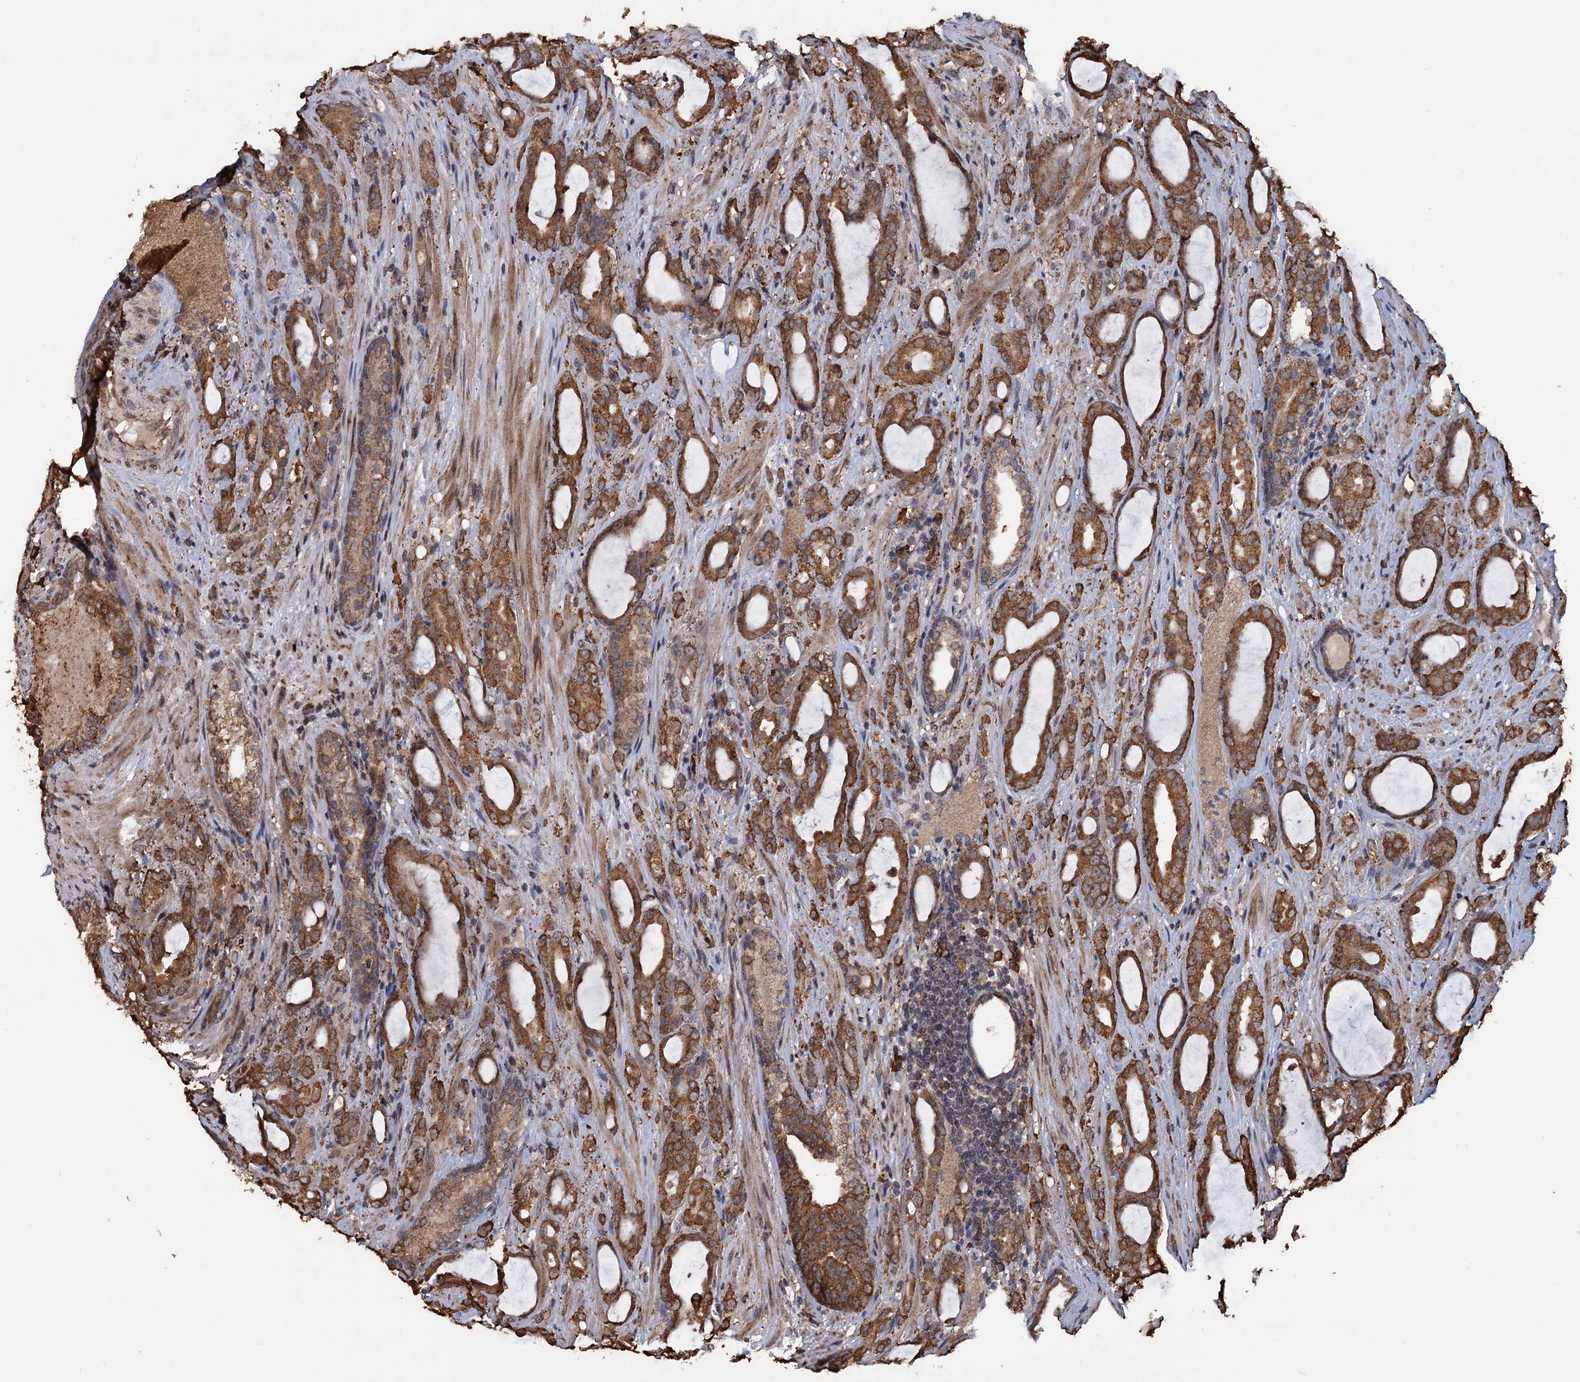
{"staining": {"intensity": "moderate", "quantity": ">75%", "location": "cytoplasmic/membranous"}, "tissue": "prostate cancer", "cell_type": "Tumor cells", "image_type": "cancer", "snomed": [{"axis": "morphology", "description": "Adenocarcinoma, High grade"}, {"axis": "topography", "description": "Prostate"}], "caption": "Moderate cytoplasmic/membranous positivity for a protein is present in approximately >75% of tumor cells of prostate cancer using IHC.", "gene": "TBC1D12", "patient": {"sex": "male", "age": 72}}